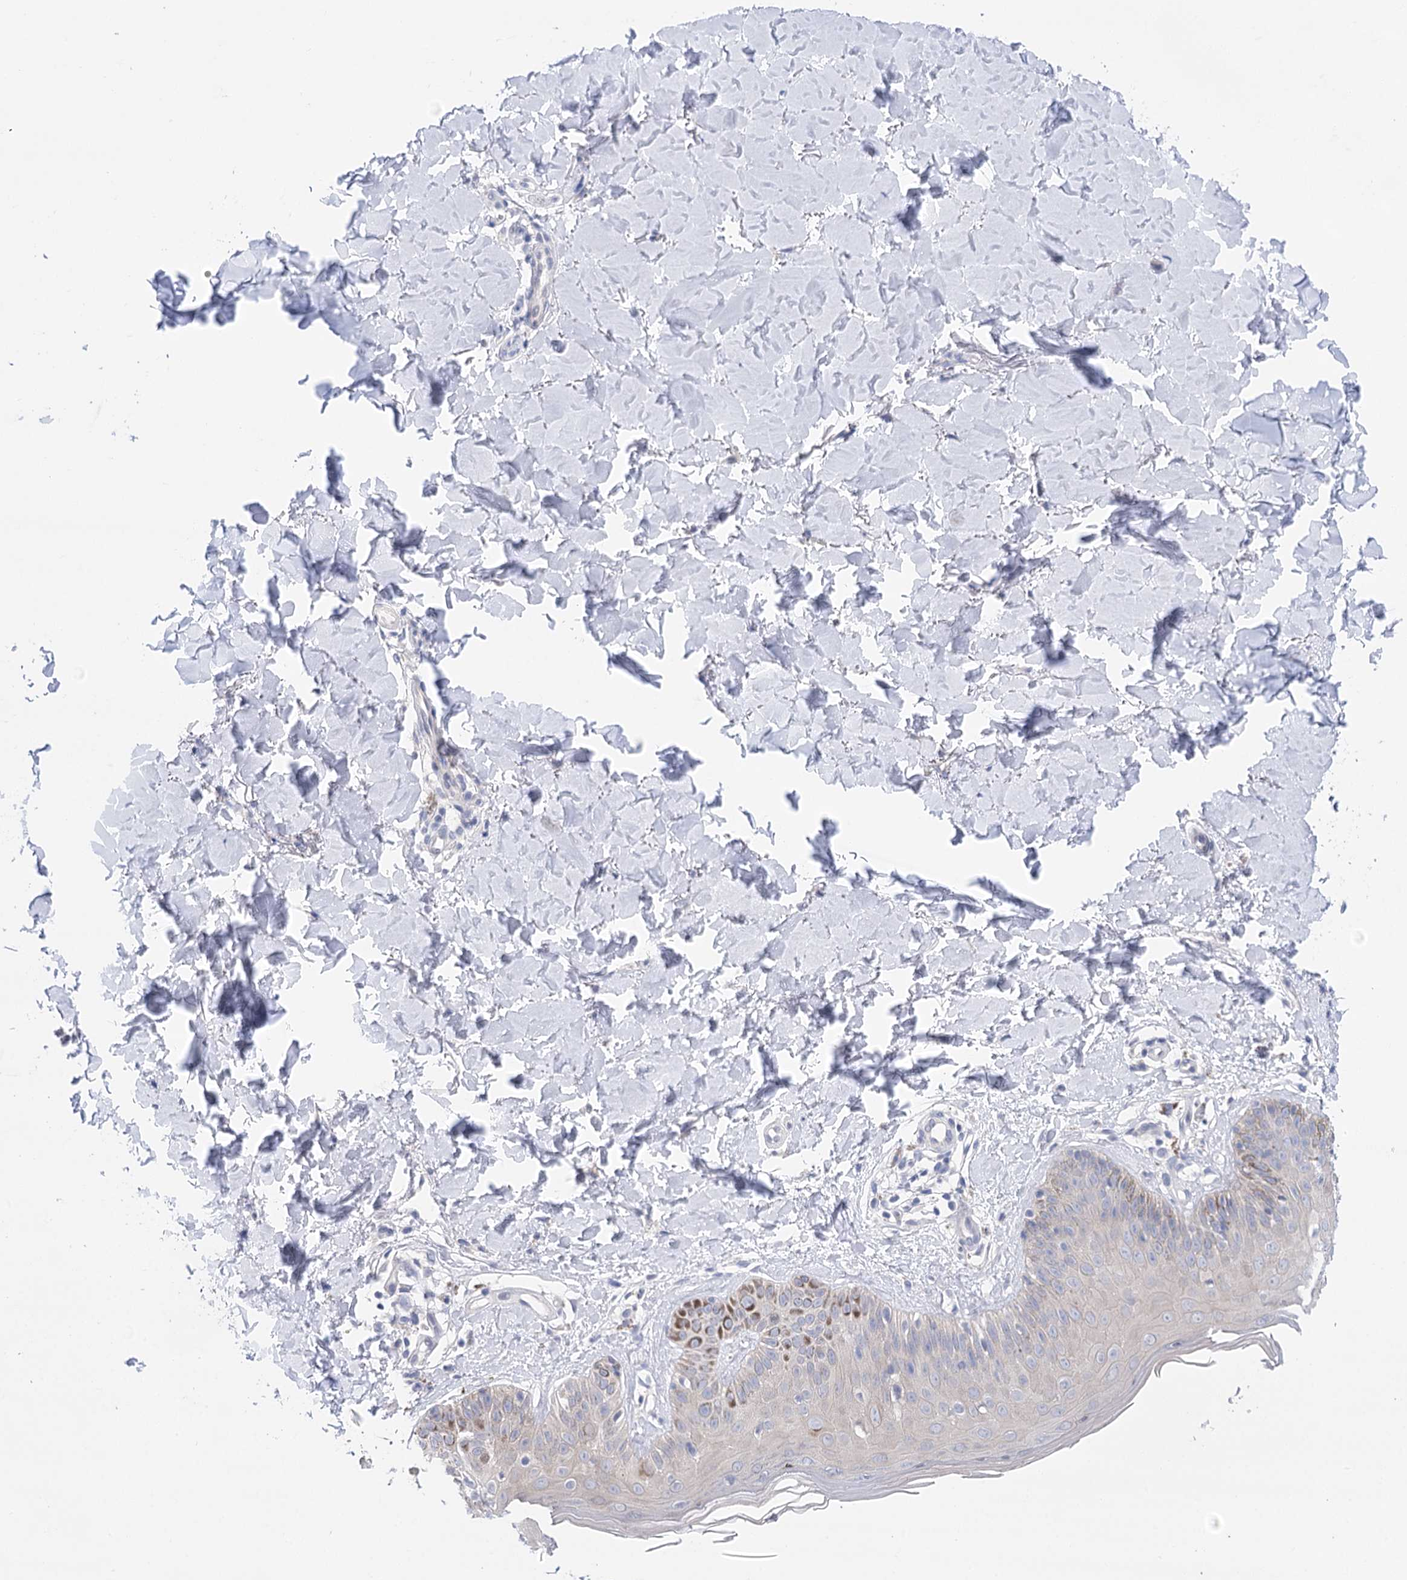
{"staining": {"intensity": "negative", "quantity": "none", "location": "none"}, "tissue": "skin", "cell_type": "Fibroblasts", "image_type": "normal", "snomed": [{"axis": "morphology", "description": "Normal tissue, NOS"}, {"axis": "topography", "description": "Skin"}], "caption": "Immunohistochemistry (IHC) photomicrograph of normal human skin stained for a protein (brown), which demonstrates no positivity in fibroblasts. (DAB immunohistochemistry visualized using brightfield microscopy, high magnification).", "gene": "LALBA", "patient": {"sex": "male", "age": 52}}